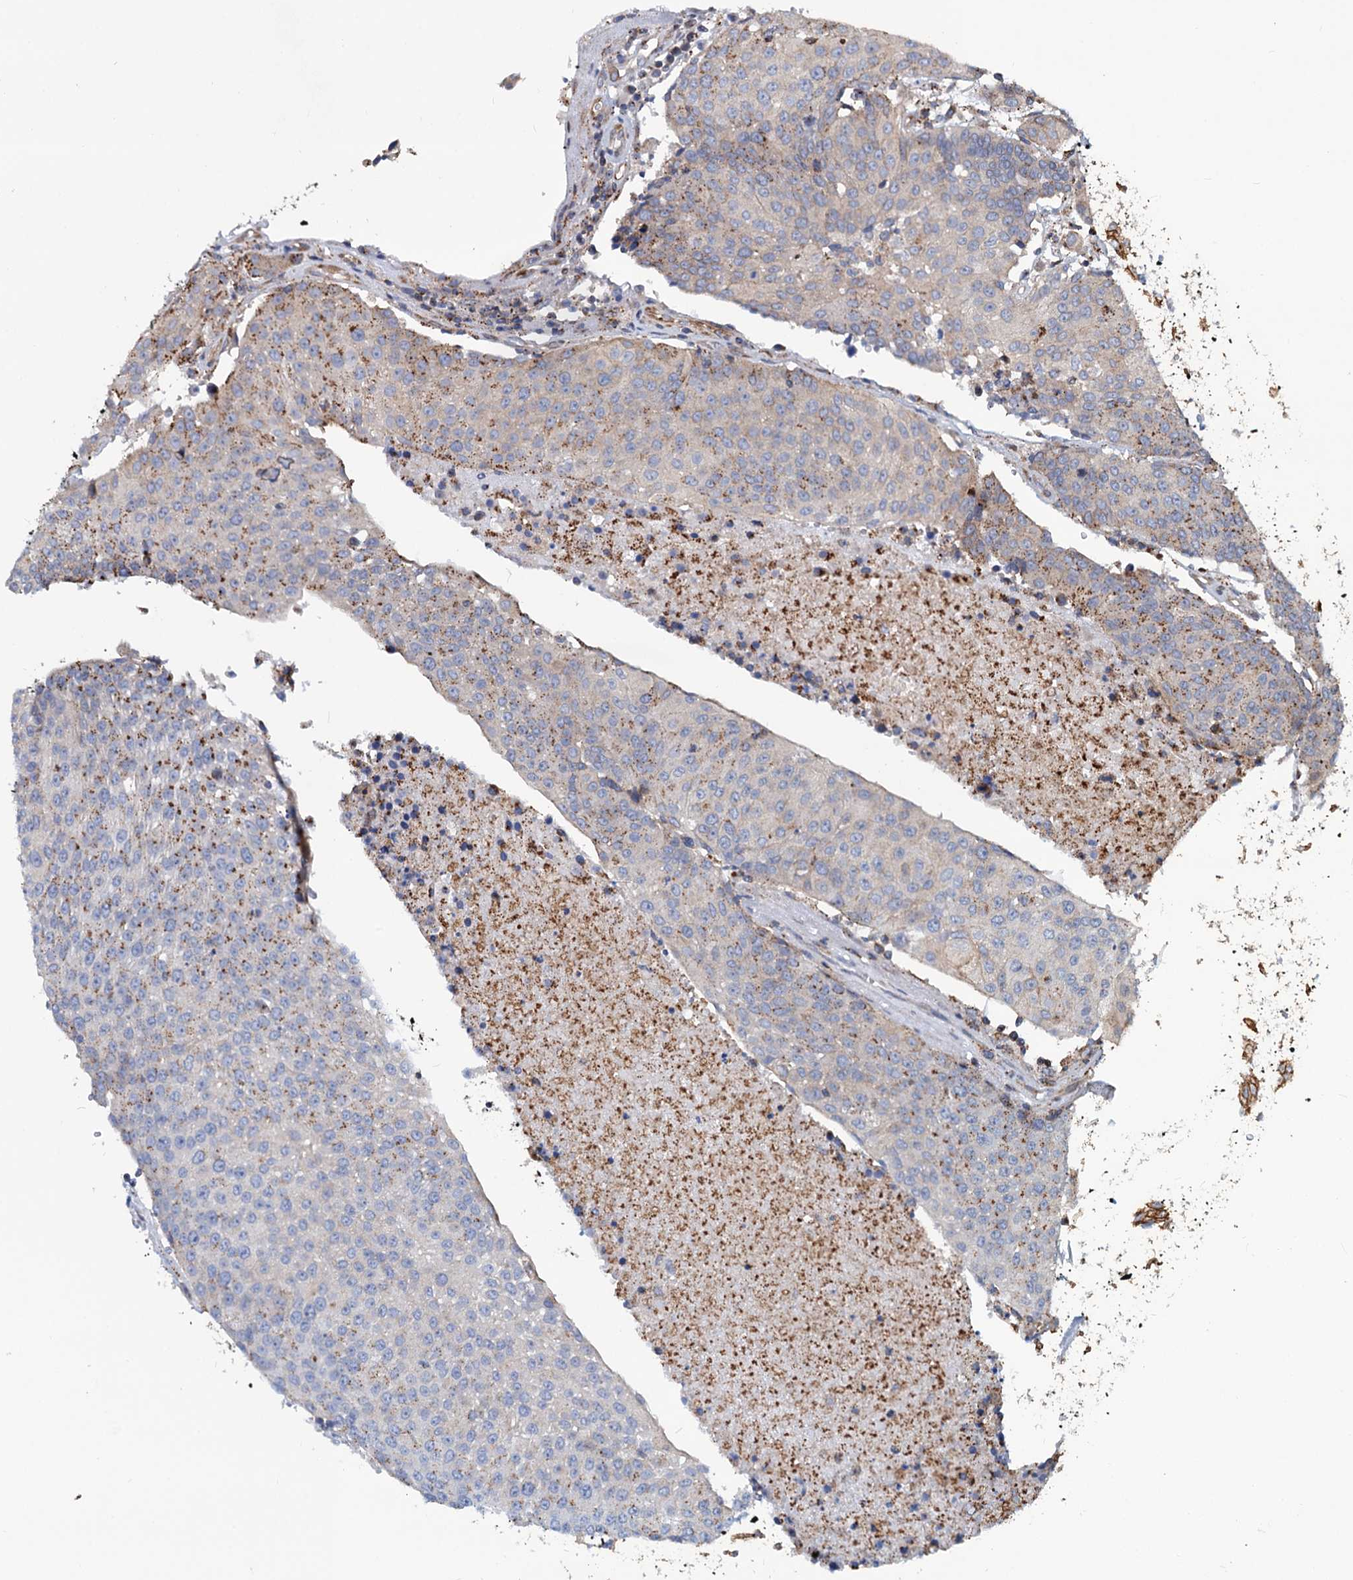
{"staining": {"intensity": "moderate", "quantity": "25%-75%", "location": "cytoplasmic/membranous"}, "tissue": "urothelial cancer", "cell_type": "Tumor cells", "image_type": "cancer", "snomed": [{"axis": "morphology", "description": "Urothelial carcinoma, High grade"}, {"axis": "topography", "description": "Urinary bladder"}], "caption": "The histopathology image exhibits a brown stain indicating the presence of a protein in the cytoplasmic/membranous of tumor cells in high-grade urothelial carcinoma.", "gene": "PSEN1", "patient": {"sex": "female", "age": 85}}